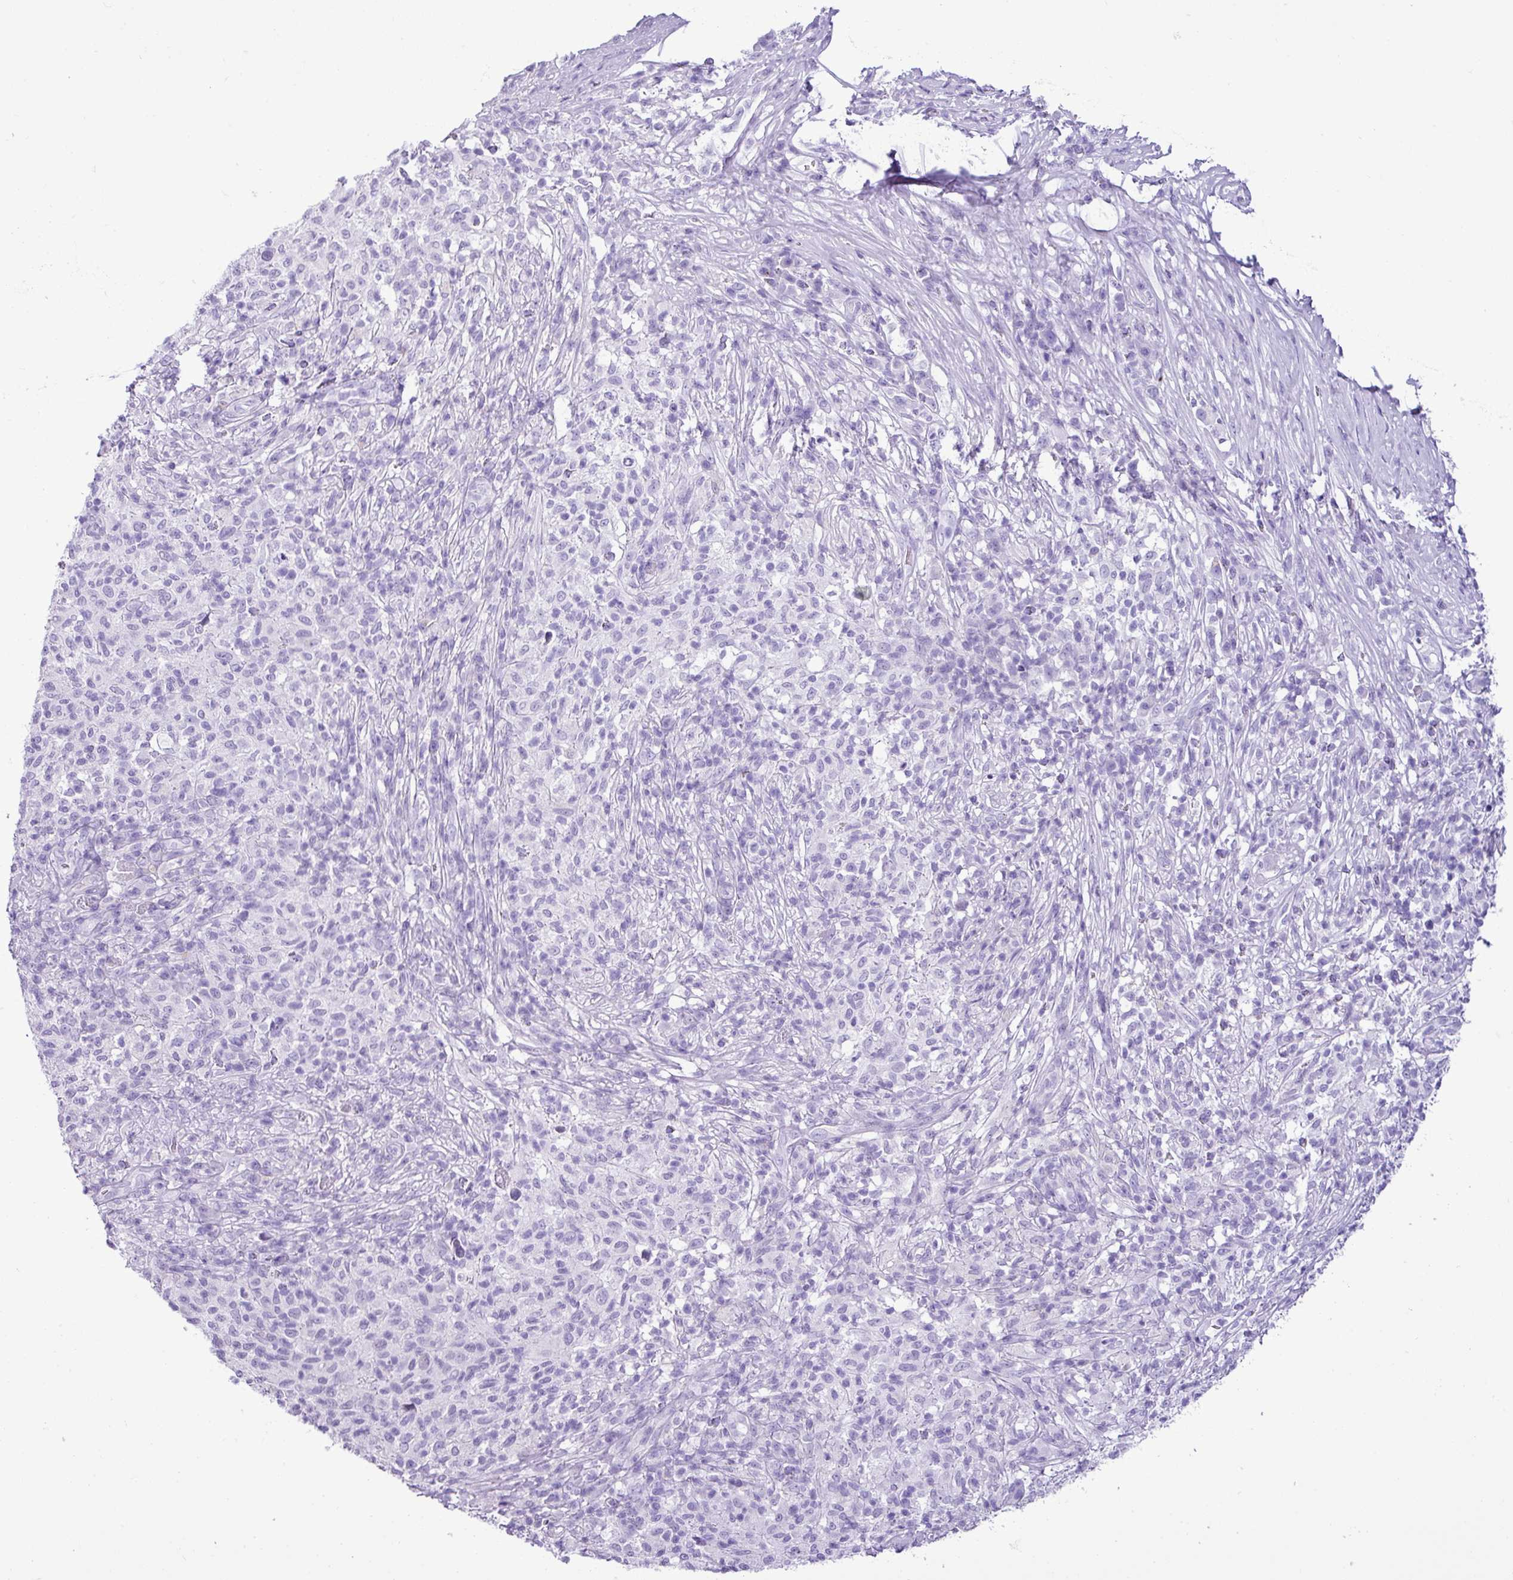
{"staining": {"intensity": "negative", "quantity": "none", "location": "none"}, "tissue": "melanoma", "cell_type": "Tumor cells", "image_type": "cancer", "snomed": [{"axis": "morphology", "description": "Malignant melanoma, NOS"}, {"axis": "topography", "description": "Skin"}], "caption": "Immunohistochemistry (IHC) of human melanoma exhibits no staining in tumor cells.", "gene": "ZSCAN5A", "patient": {"sex": "male", "age": 66}}